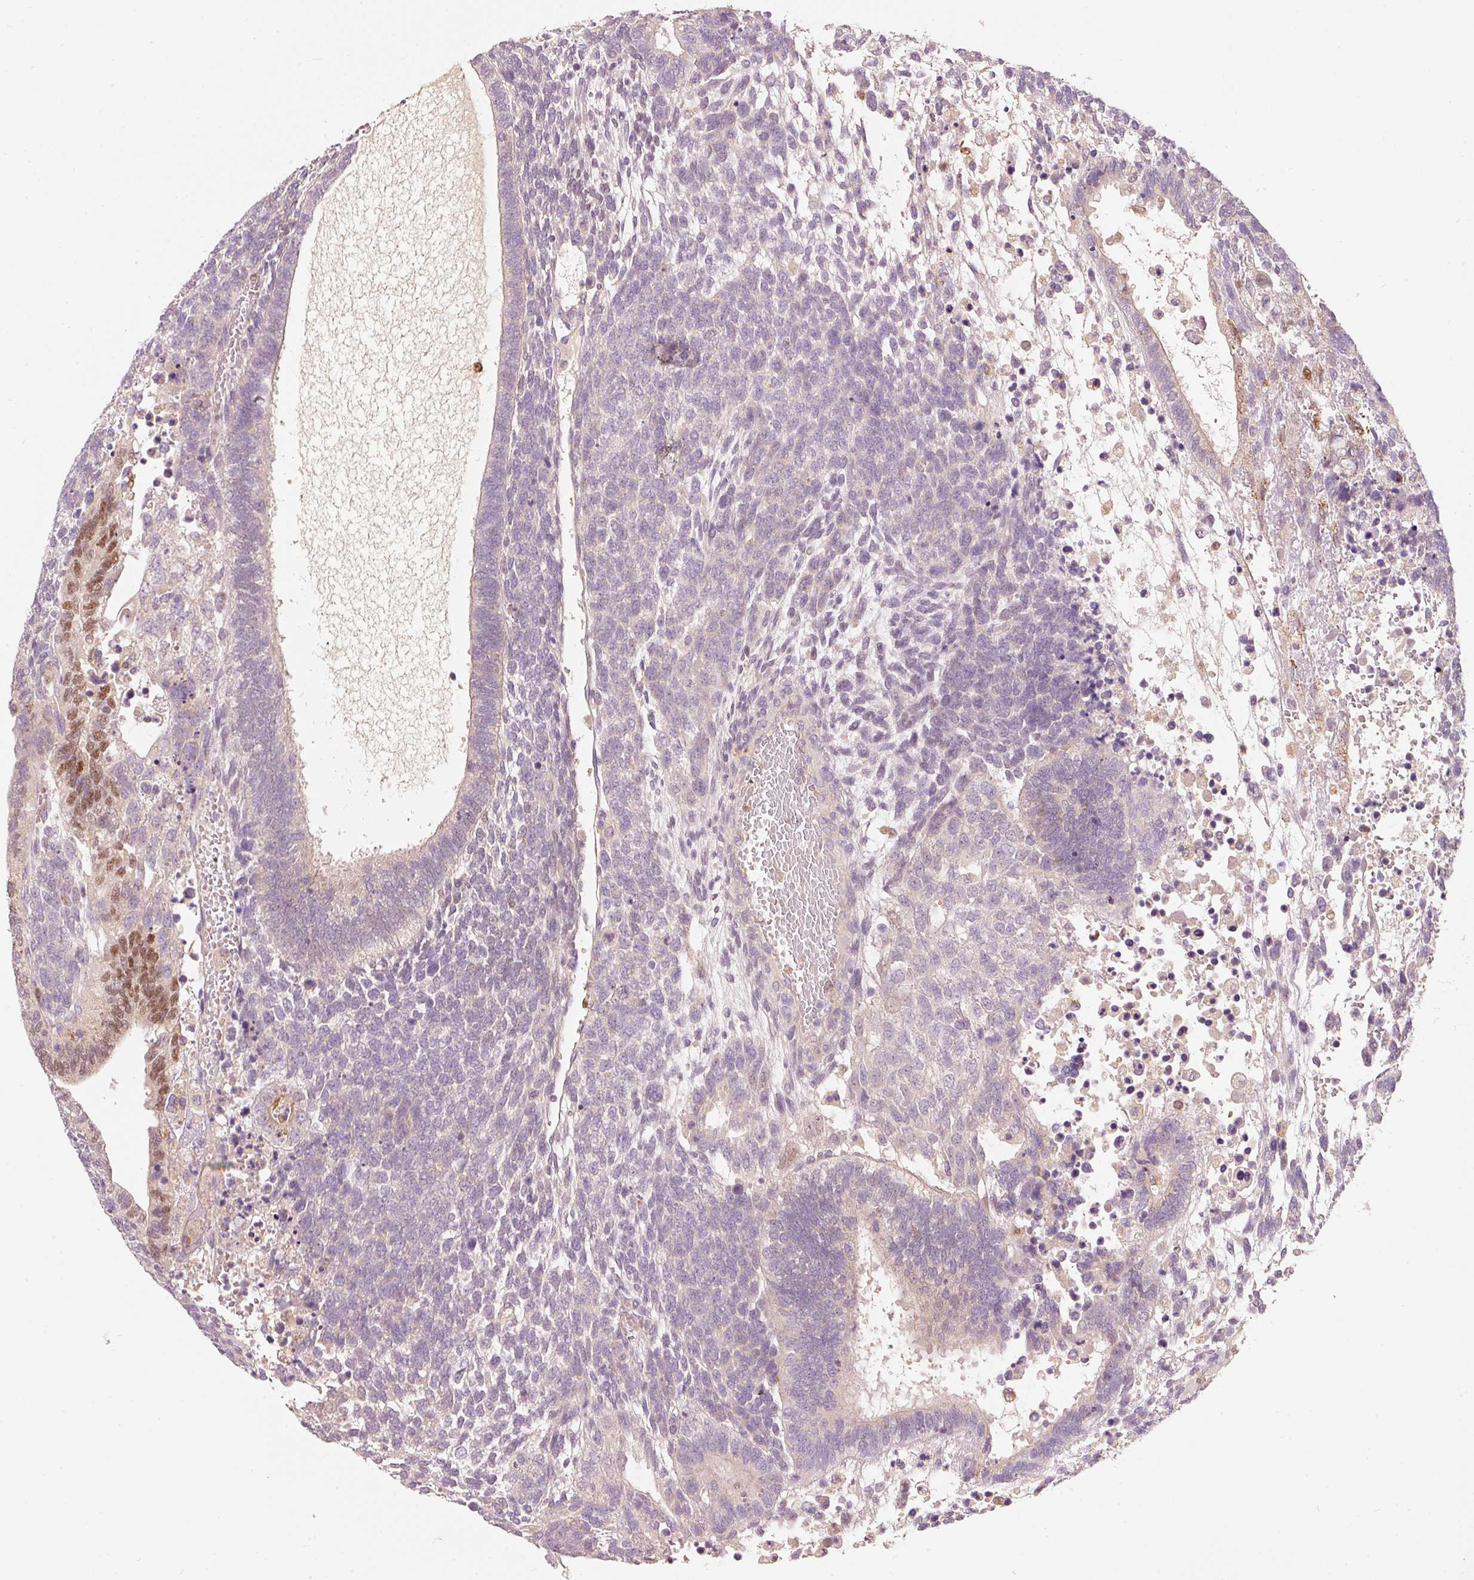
{"staining": {"intensity": "negative", "quantity": "none", "location": "none"}, "tissue": "testis cancer", "cell_type": "Tumor cells", "image_type": "cancer", "snomed": [{"axis": "morphology", "description": "Carcinoma, Embryonal, NOS"}, {"axis": "topography", "description": "Testis"}], "caption": "An image of testis embryonal carcinoma stained for a protein reveals no brown staining in tumor cells.", "gene": "KLHL21", "patient": {"sex": "male", "age": 23}}